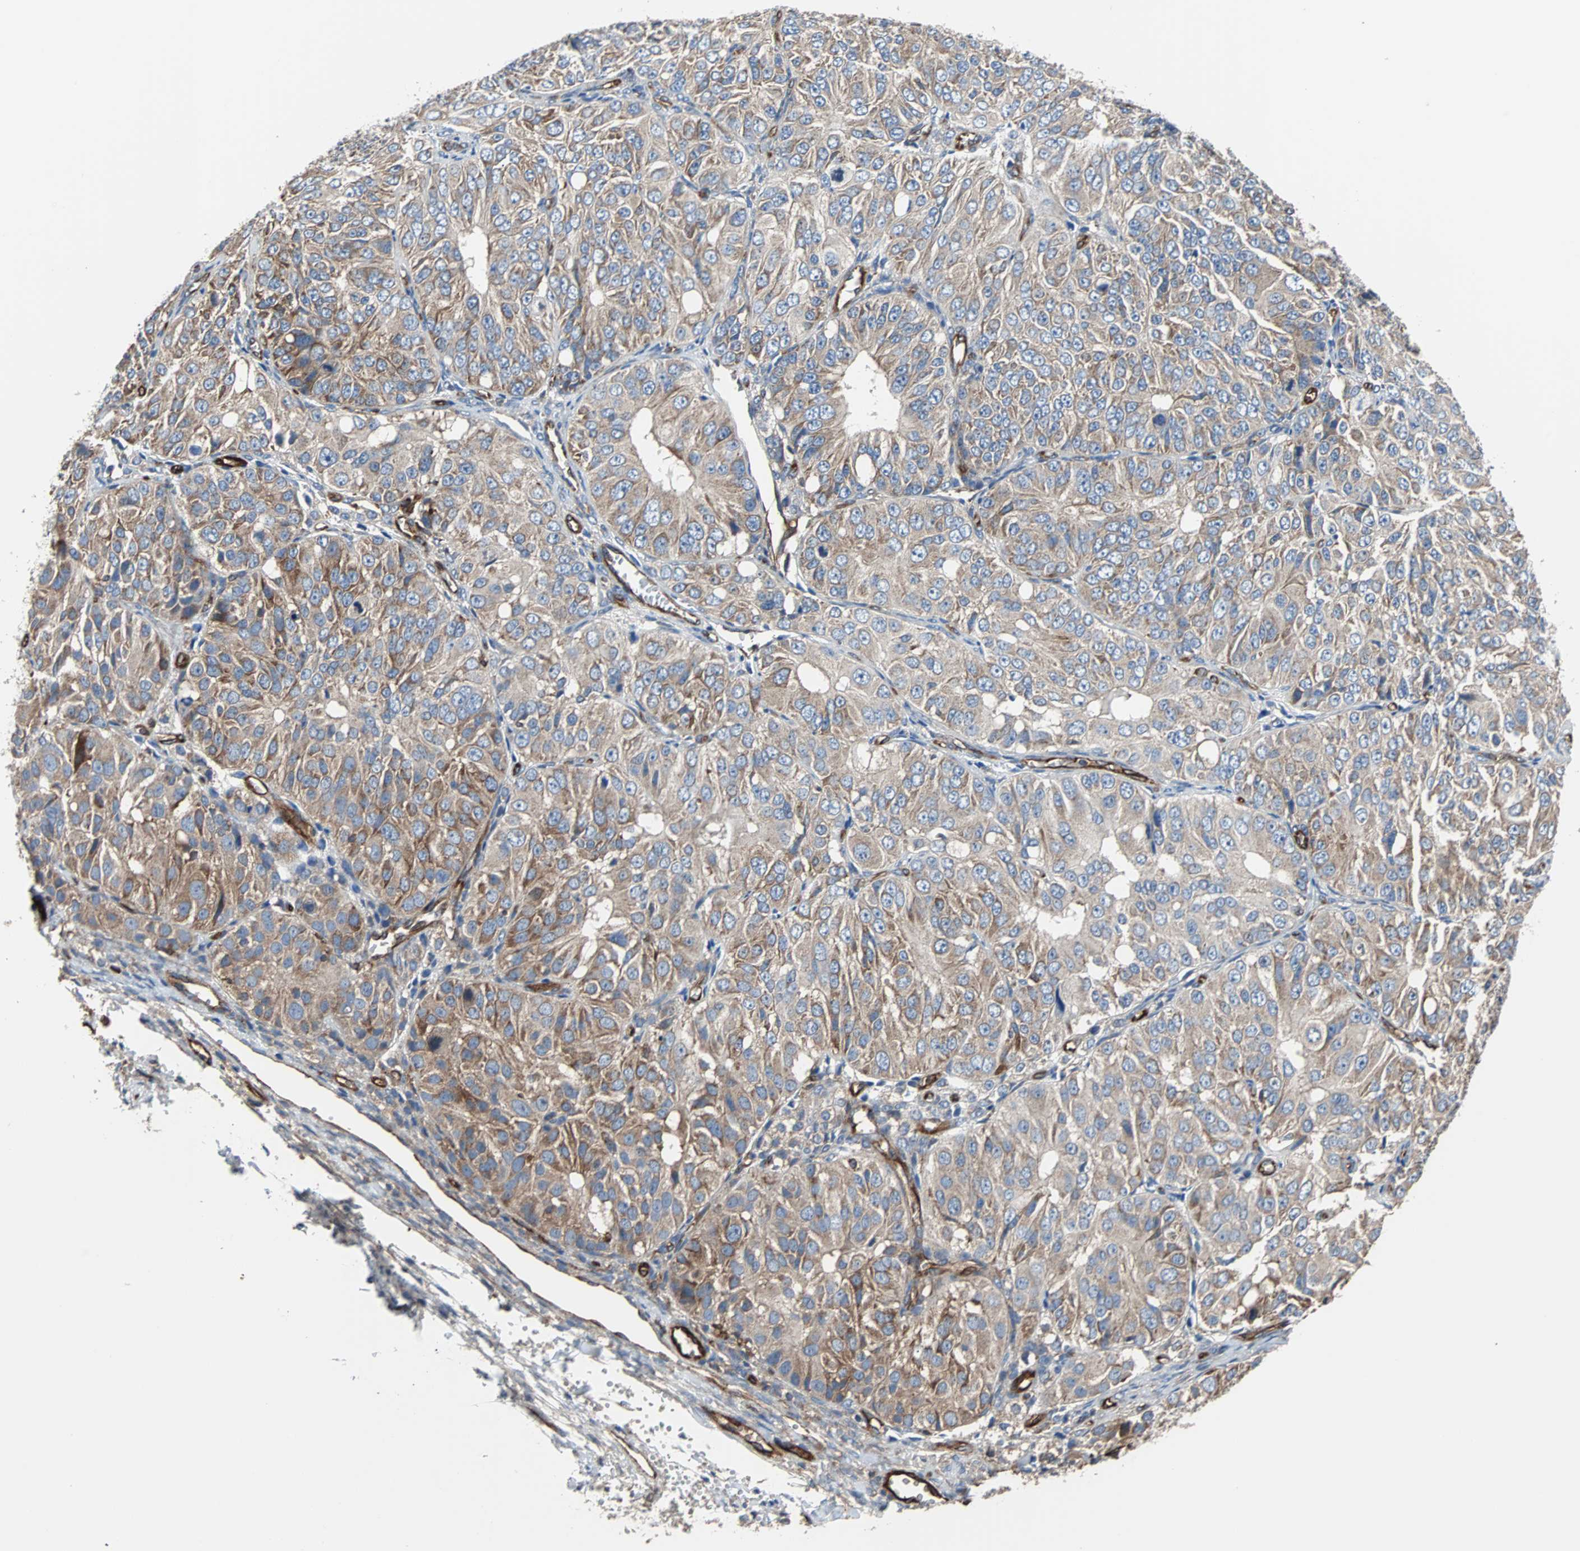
{"staining": {"intensity": "moderate", "quantity": ">75%", "location": "cytoplasmic/membranous"}, "tissue": "ovarian cancer", "cell_type": "Tumor cells", "image_type": "cancer", "snomed": [{"axis": "morphology", "description": "Carcinoma, endometroid"}, {"axis": "topography", "description": "Ovary"}], "caption": "IHC image of ovarian cancer (endometroid carcinoma) stained for a protein (brown), which reveals medium levels of moderate cytoplasmic/membranous positivity in about >75% of tumor cells.", "gene": "PLCG2", "patient": {"sex": "female", "age": 51}}